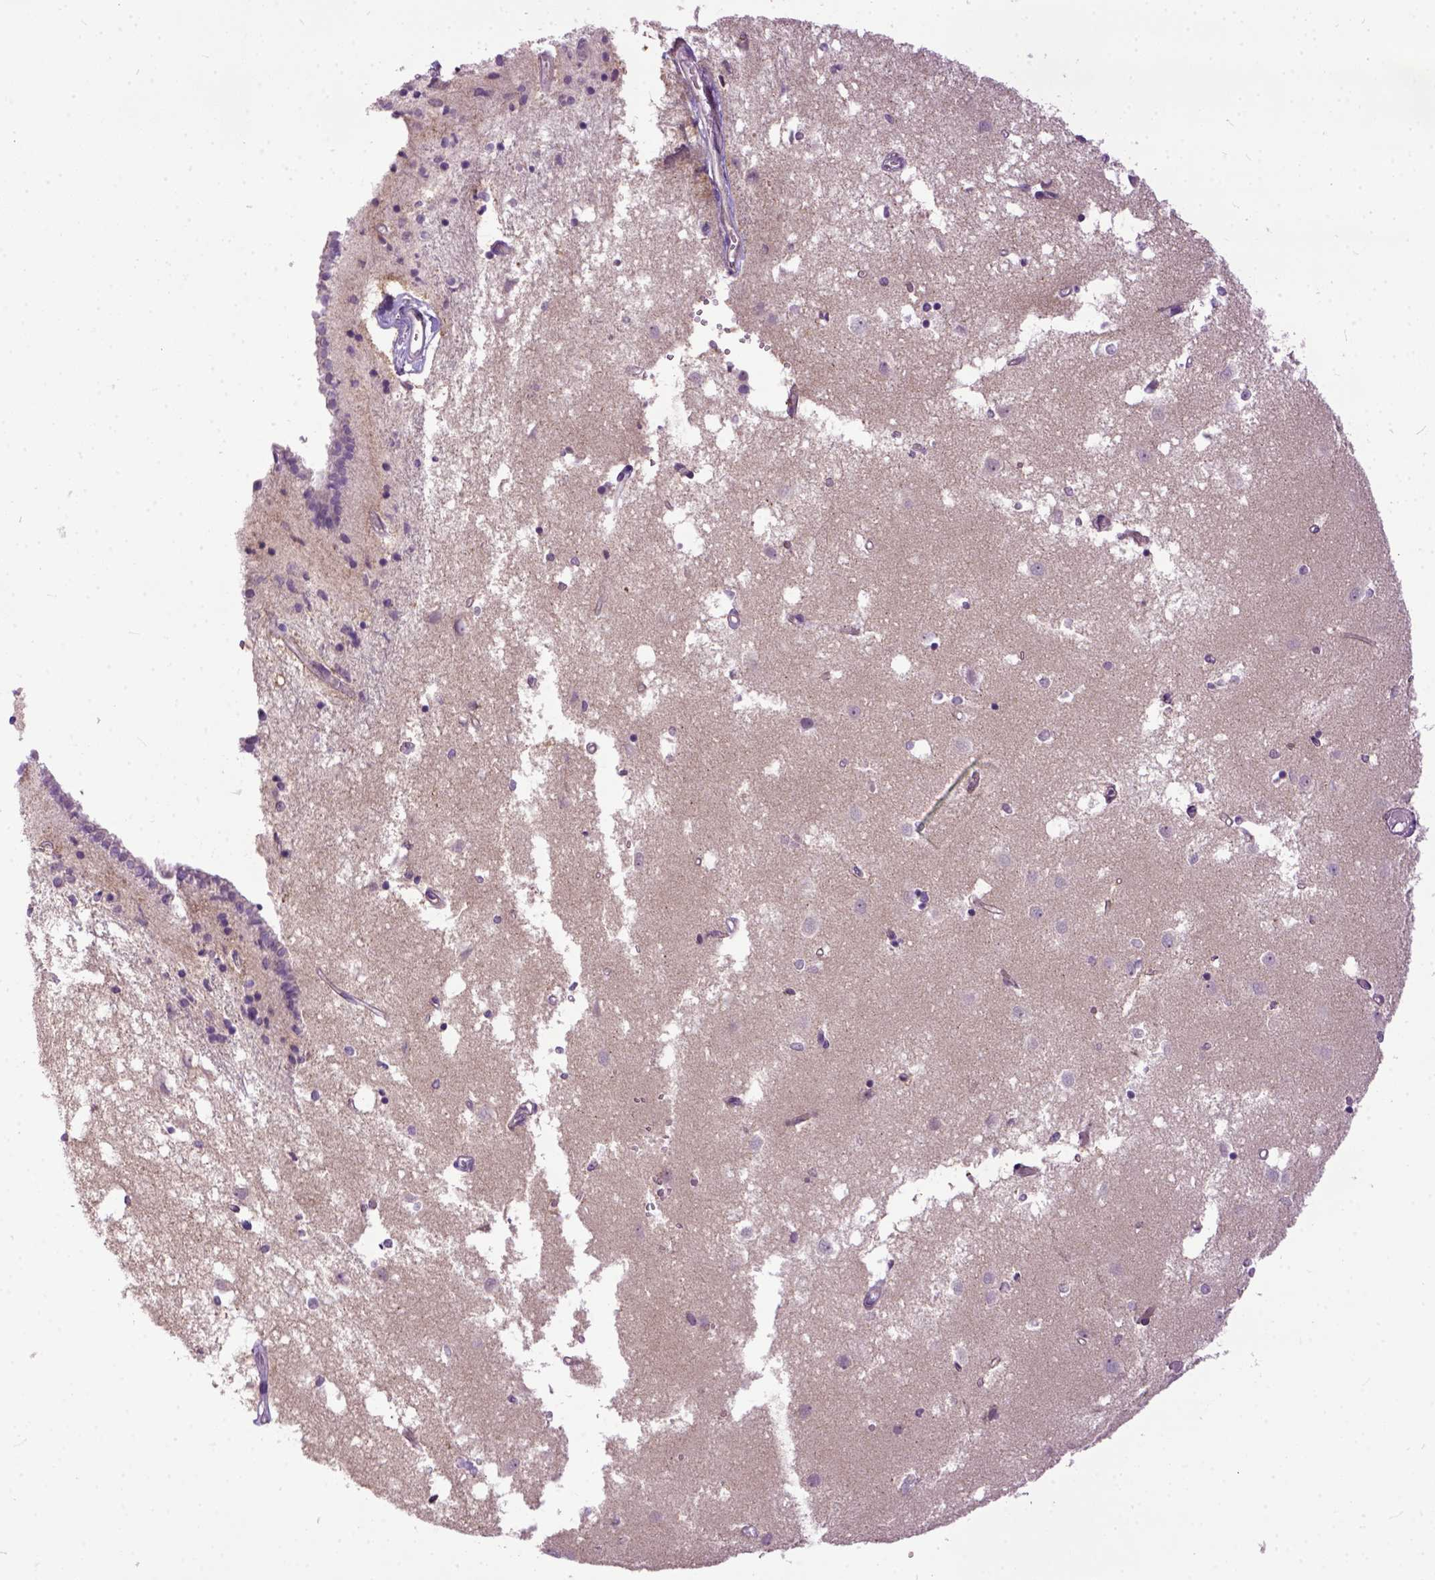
{"staining": {"intensity": "negative", "quantity": "none", "location": "none"}, "tissue": "caudate", "cell_type": "Glial cells", "image_type": "normal", "snomed": [{"axis": "morphology", "description": "Normal tissue, NOS"}, {"axis": "topography", "description": "Lateral ventricle wall"}], "caption": "This is a micrograph of immunohistochemistry staining of unremarkable caudate, which shows no expression in glial cells. (DAB (3,3'-diaminobenzidine) immunohistochemistry visualized using brightfield microscopy, high magnification).", "gene": "CPNE1", "patient": {"sex": "male", "age": 54}}